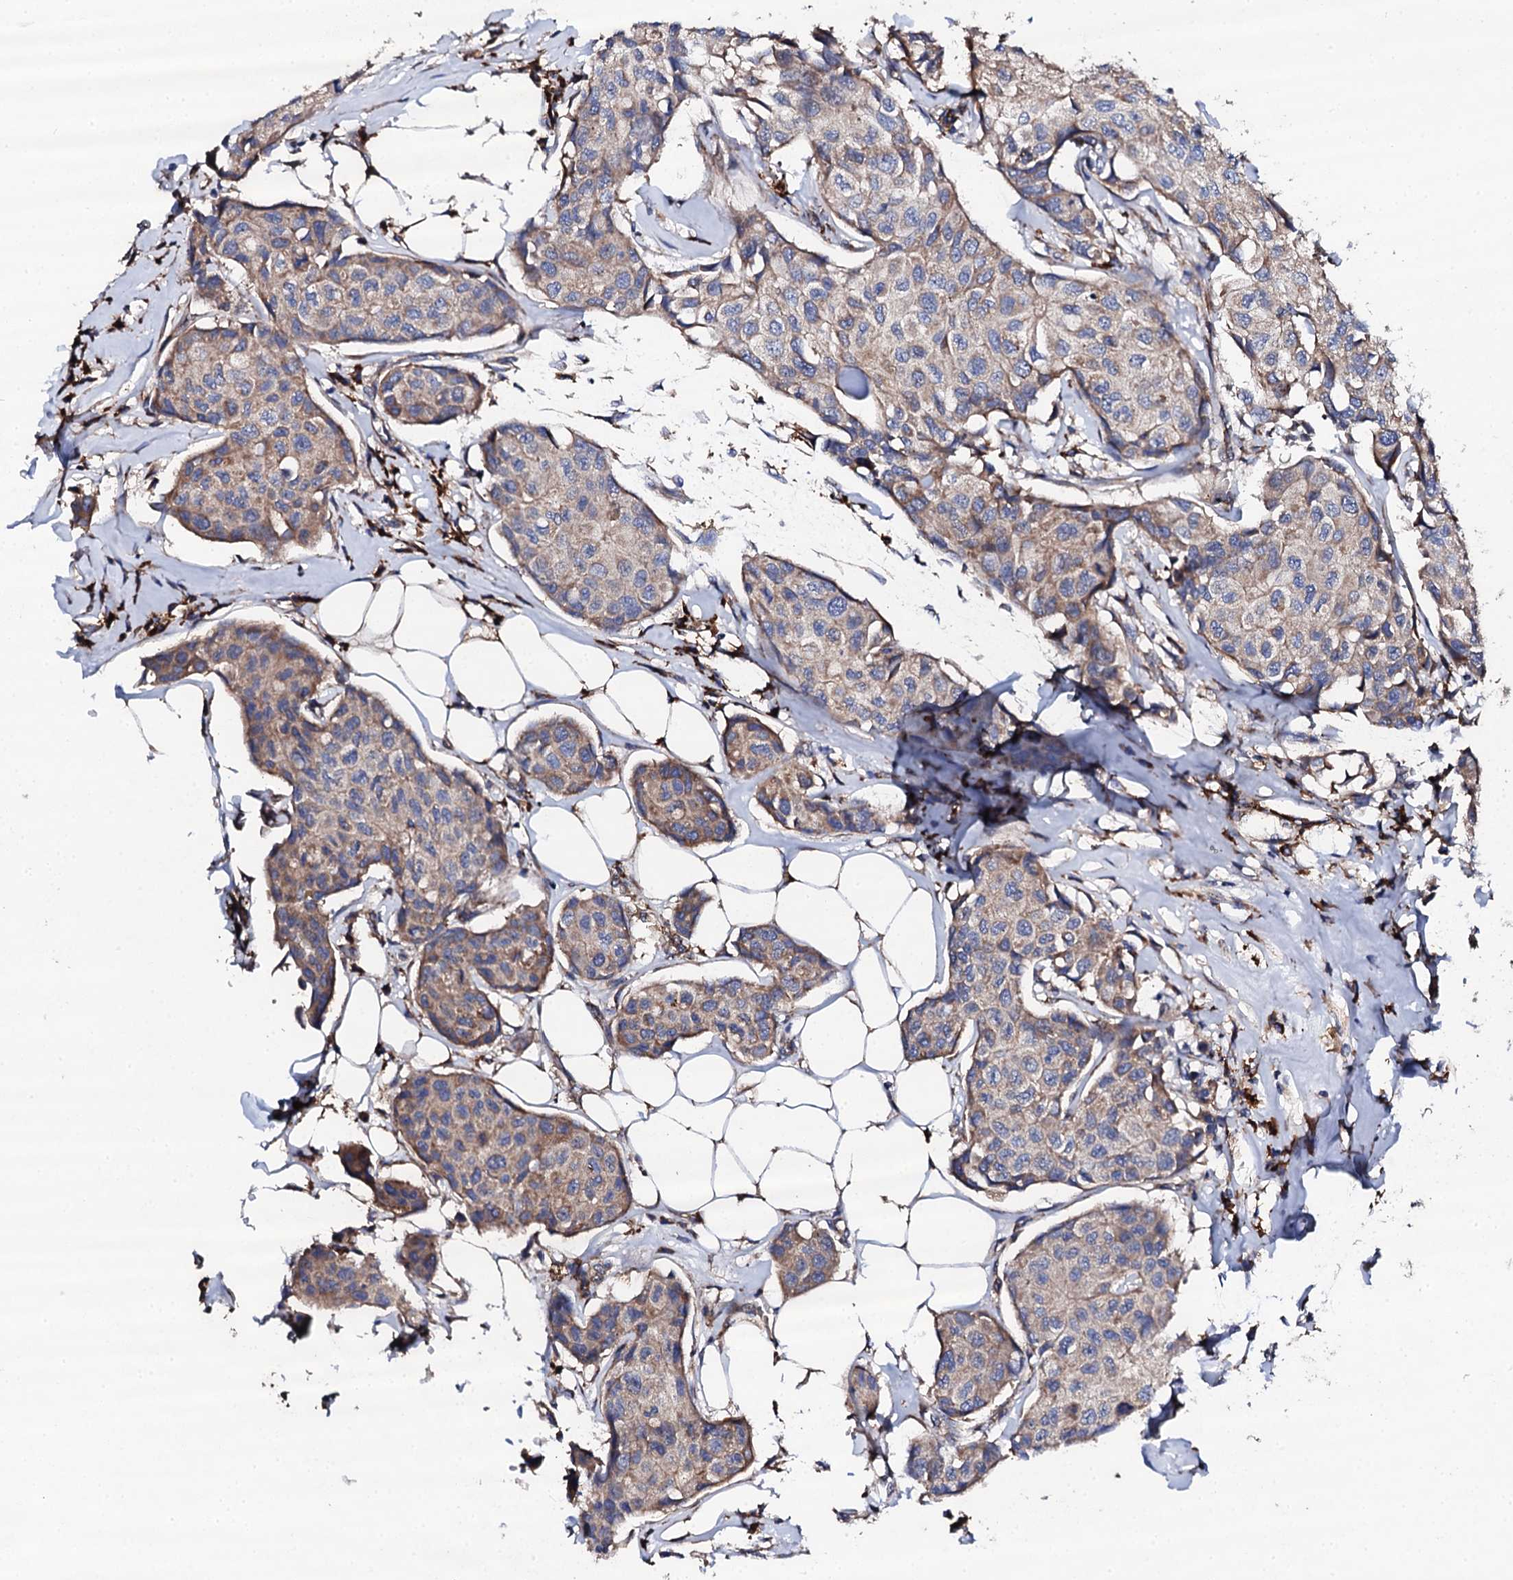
{"staining": {"intensity": "moderate", "quantity": "25%-75%", "location": "cytoplasmic/membranous"}, "tissue": "breast cancer", "cell_type": "Tumor cells", "image_type": "cancer", "snomed": [{"axis": "morphology", "description": "Duct carcinoma"}, {"axis": "topography", "description": "Breast"}], "caption": "A brown stain labels moderate cytoplasmic/membranous positivity of a protein in breast cancer (infiltrating ductal carcinoma) tumor cells.", "gene": "LIPT2", "patient": {"sex": "female", "age": 80}}